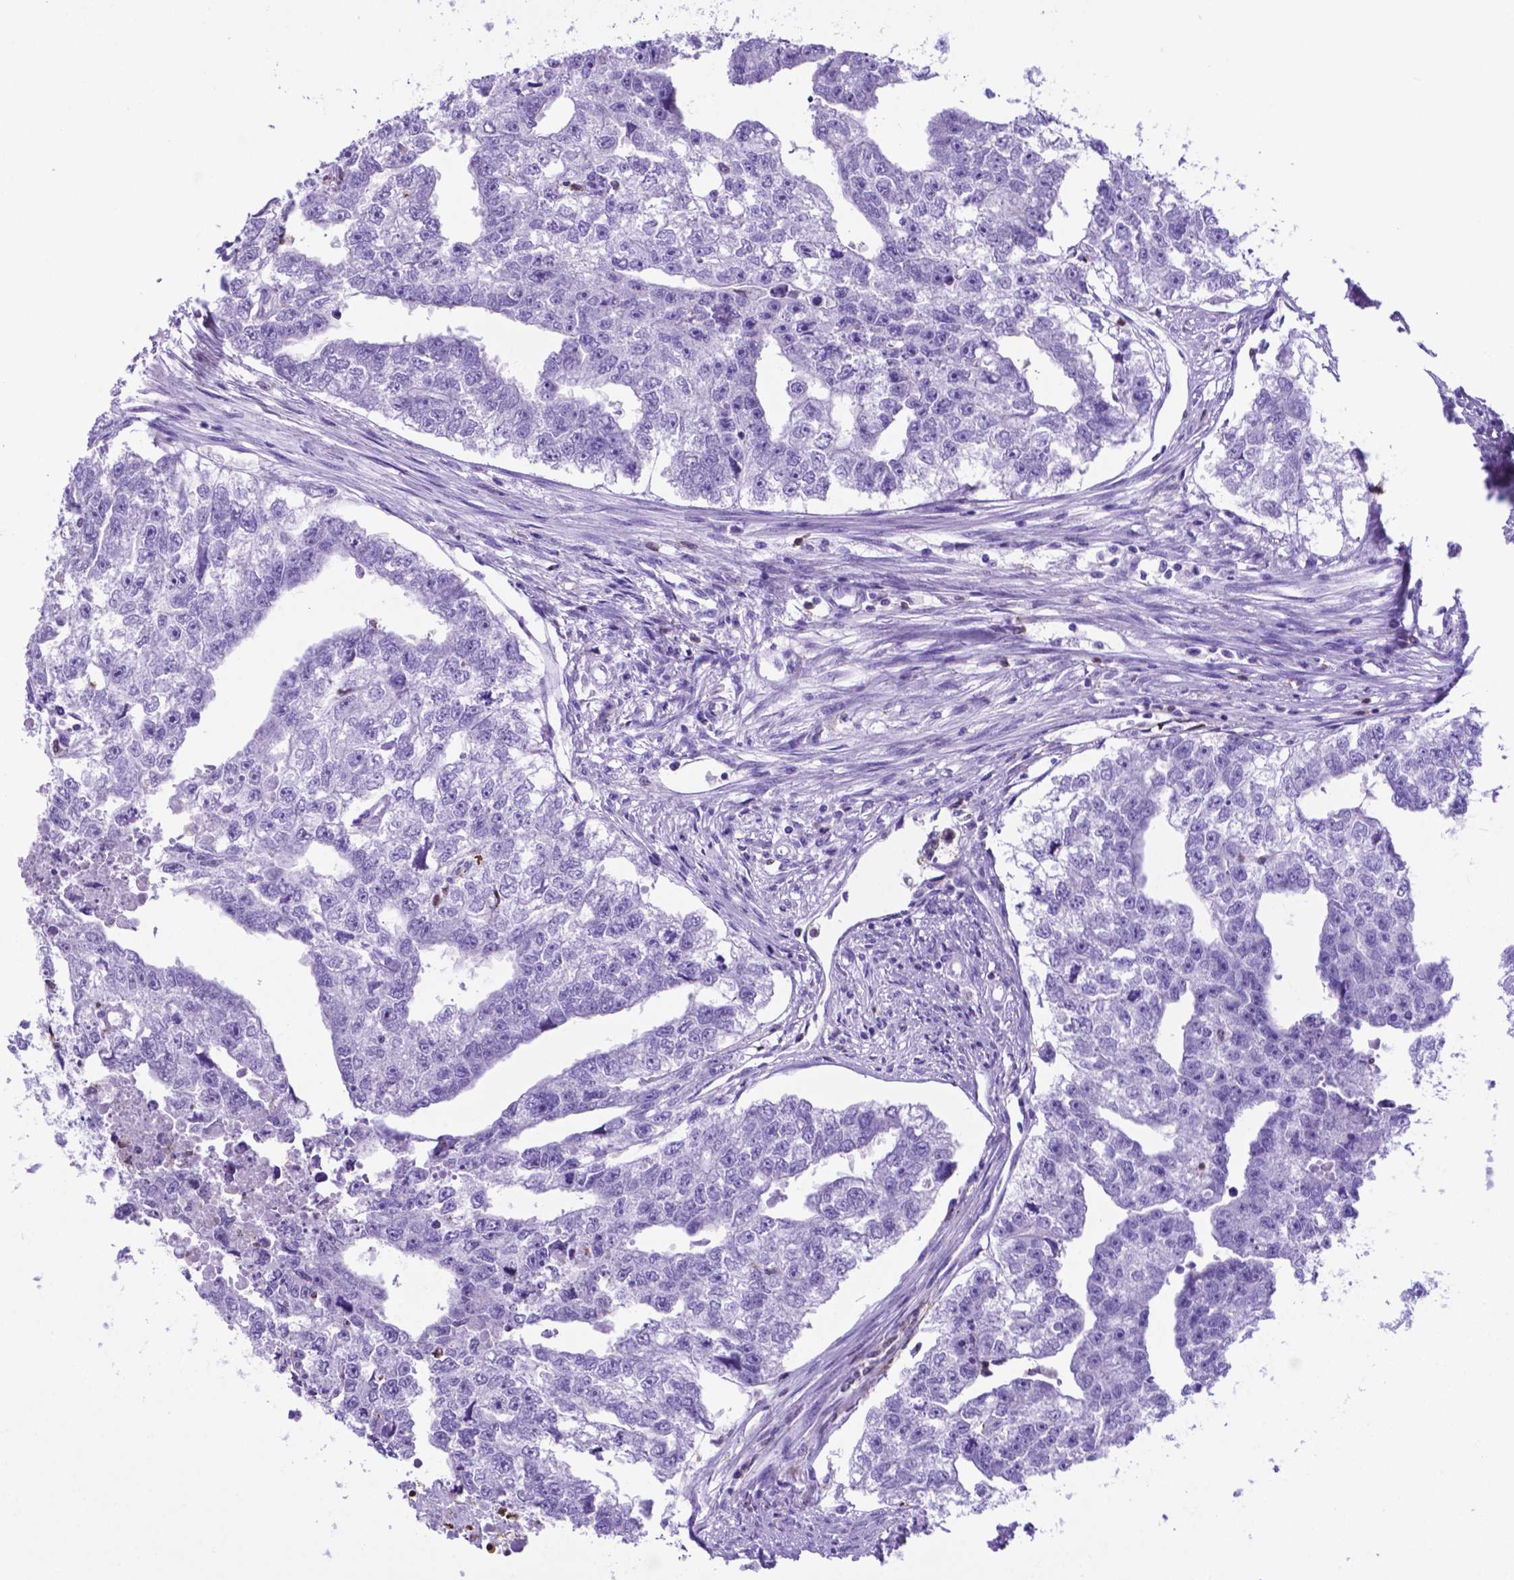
{"staining": {"intensity": "negative", "quantity": "none", "location": "none"}, "tissue": "testis cancer", "cell_type": "Tumor cells", "image_type": "cancer", "snomed": [{"axis": "morphology", "description": "Carcinoma, Embryonal, NOS"}, {"axis": "morphology", "description": "Teratoma, malignant, NOS"}, {"axis": "topography", "description": "Testis"}], "caption": "Tumor cells are negative for protein expression in human testis cancer (teratoma (malignant)).", "gene": "LZTR1", "patient": {"sex": "male", "age": 44}}